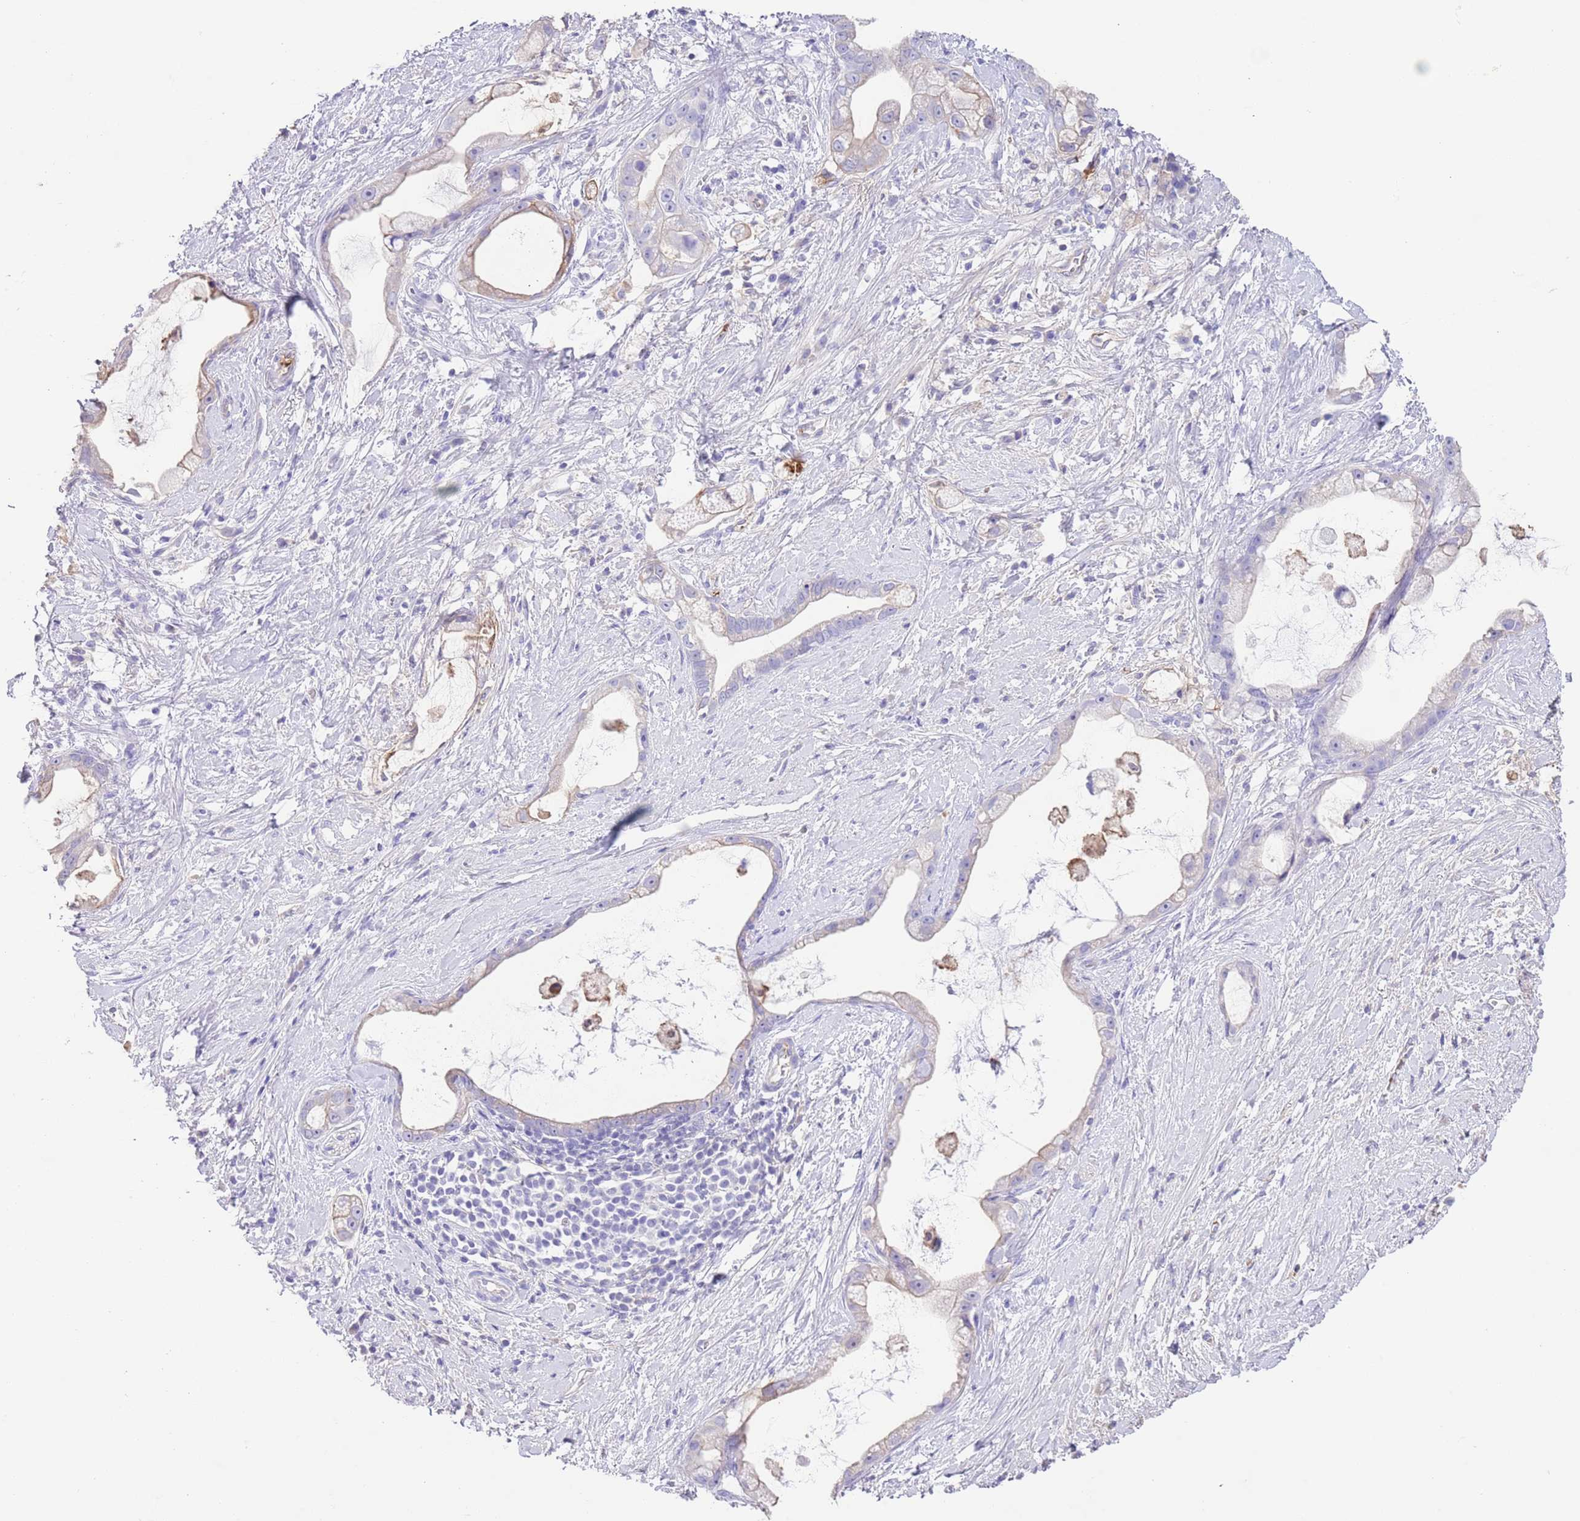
{"staining": {"intensity": "weak", "quantity": "<25%", "location": "cytoplasmic/membranous"}, "tissue": "stomach cancer", "cell_type": "Tumor cells", "image_type": "cancer", "snomed": [{"axis": "morphology", "description": "Adenocarcinoma, NOS"}, {"axis": "topography", "description": "Stomach"}], "caption": "An immunohistochemistry histopathology image of stomach cancer is shown. There is no staining in tumor cells of stomach cancer. (Brightfield microscopy of DAB immunohistochemistry (IHC) at high magnification).", "gene": "IGF1", "patient": {"sex": "male", "age": 55}}